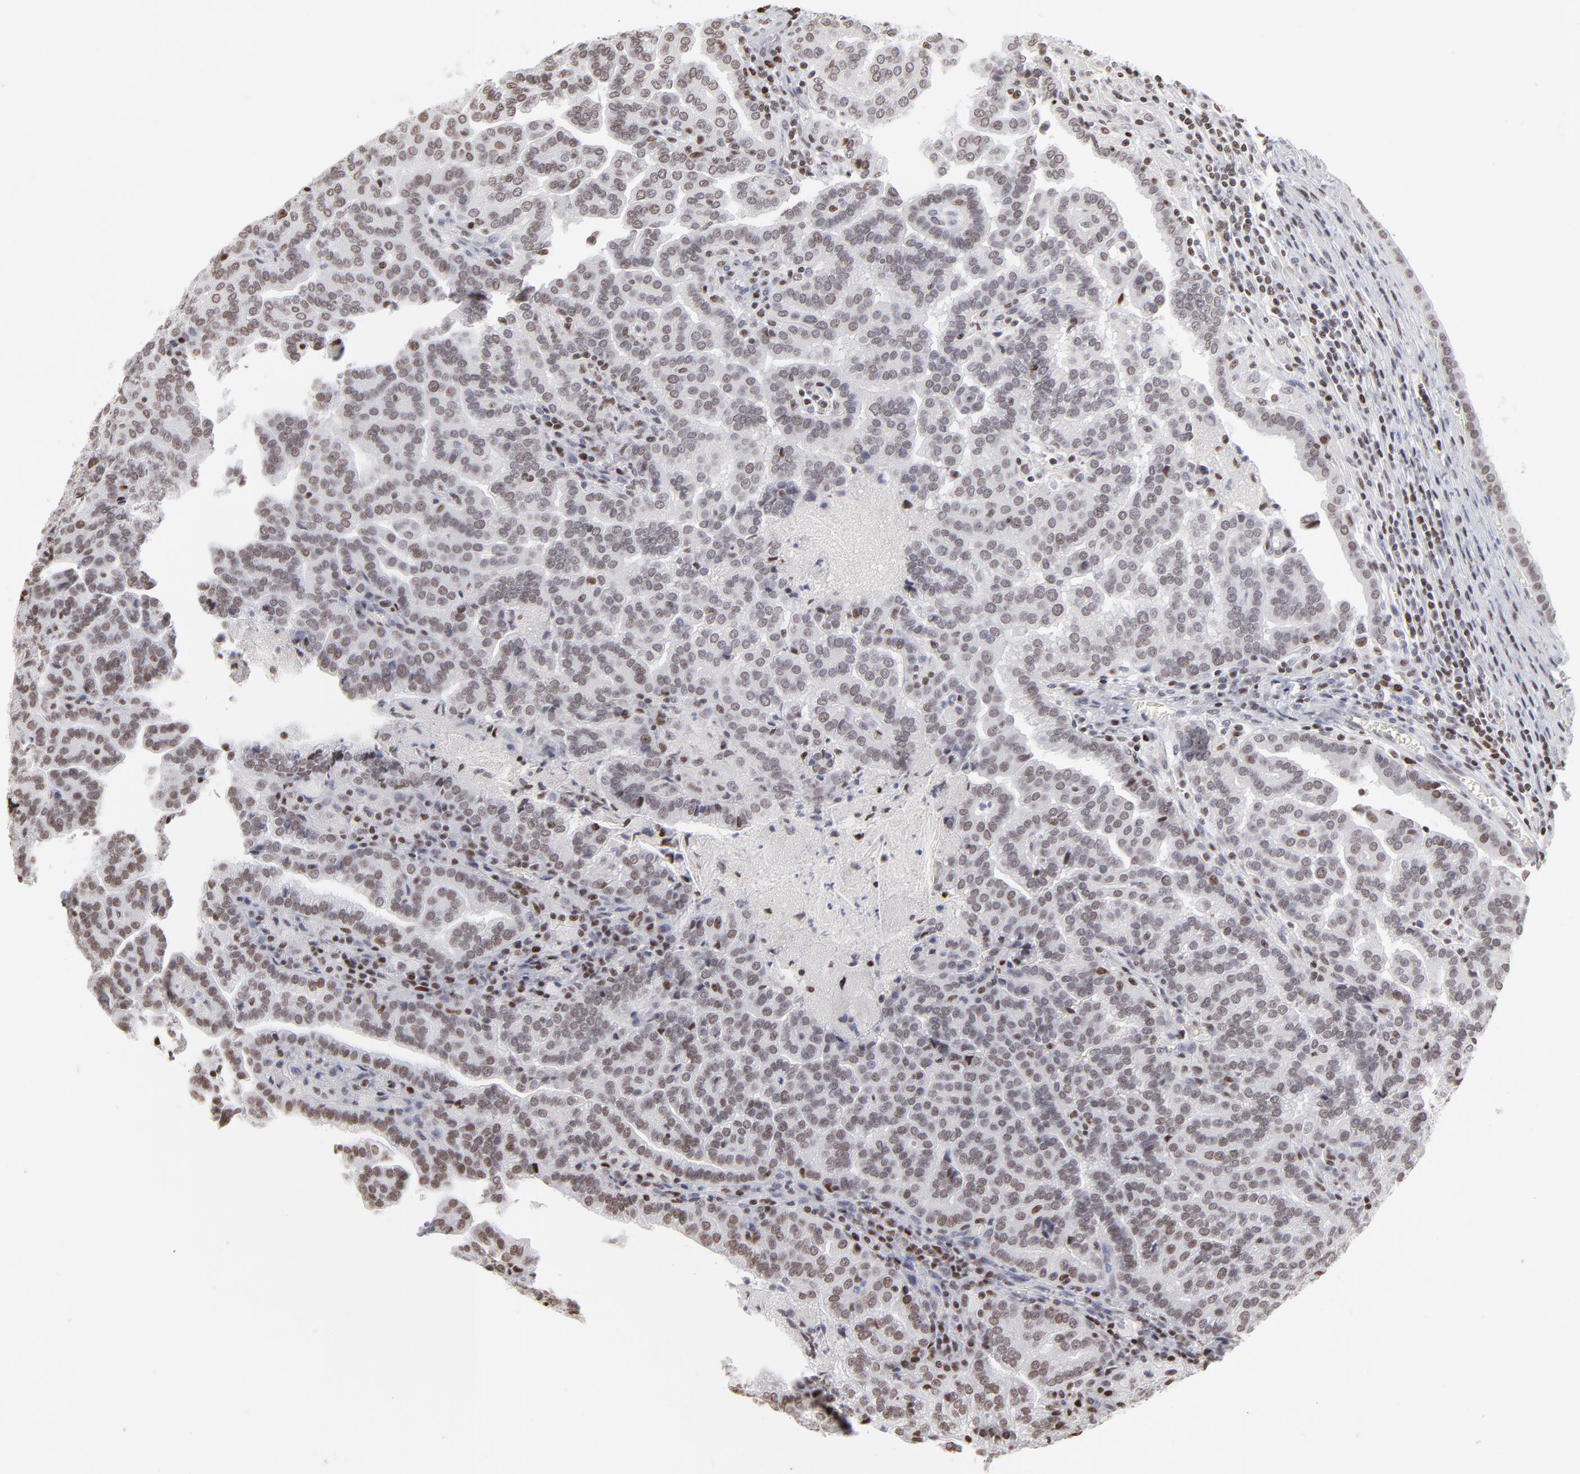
{"staining": {"intensity": "weak", "quantity": "<25%", "location": "nuclear"}, "tissue": "renal cancer", "cell_type": "Tumor cells", "image_type": "cancer", "snomed": [{"axis": "morphology", "description": "Adenocarcinoma, NOS"}, {"axis": "topography", "description": "Kidney"}], "caption": "Protein analysis of renal adenocarcinoma demonstrates no significant expression in tumor cells.", "gene": "PARP1", "patient": {"sex": "male", "age": 61}}